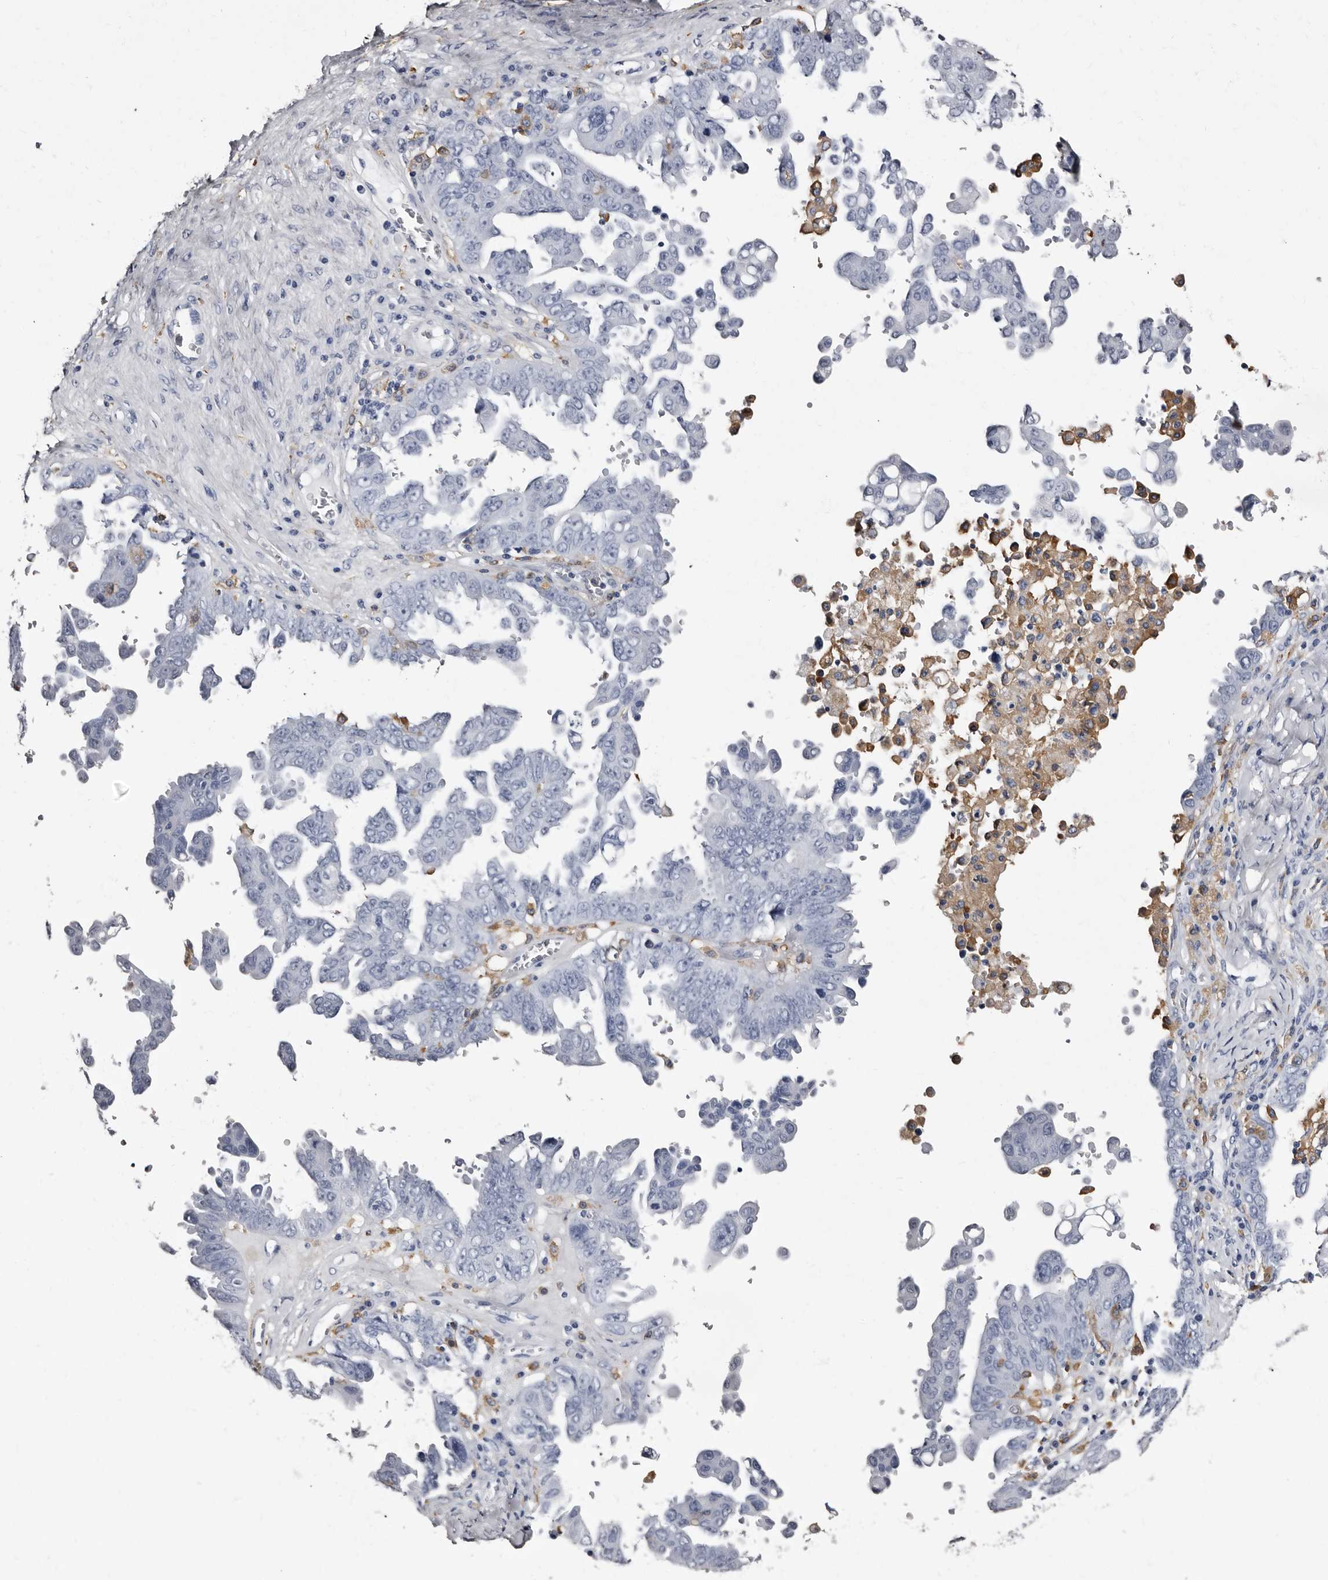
{"staining": {"intensity": "negative", "quantity": "none", "location": "none"}, "tissue": "ovarian cancer", "cell_type": "Tumor cells", "image_type": "cancer", "snomed": [{"axis": "morphology", "description": "Carcinoma, endometroid"}, {"axis": "topography", "description": "Ovary"}], "caption": "Tumor cells show no significant positivity in ovarian endometroid carcinoma.", "gene": "EPB41L3", "patient": {"sex": "female", "age": 62}}